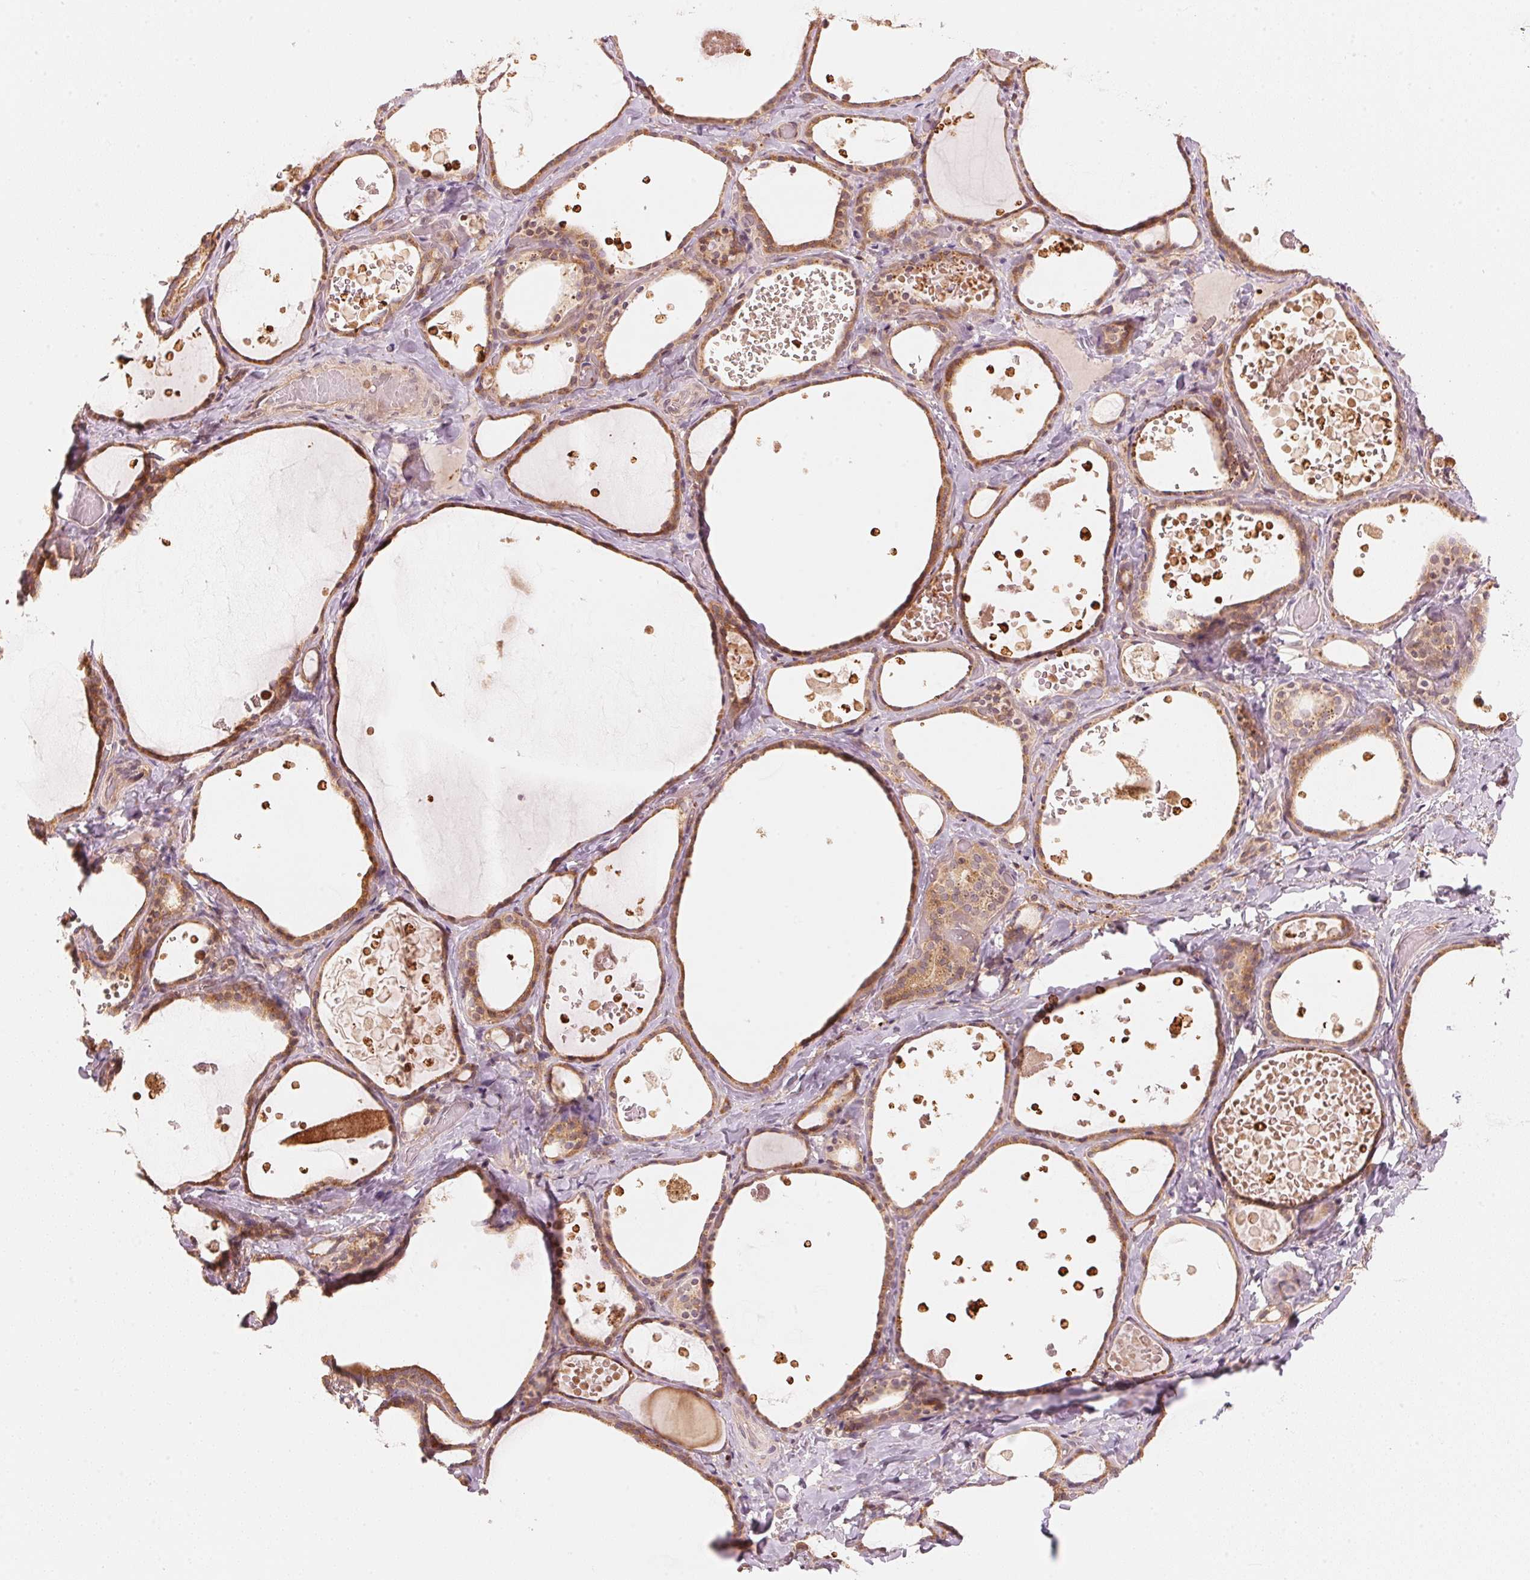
{"staining": {"intensity": "moderate", "quantity": ">75%", "location": "cytoplasmic/membranous"}, "tissue": "thyroid gland", "cell_type": "Glandular cells", "image_type": "normal", "snomed": [{"axis": "morphology", "description": "Normal tissue, NOS"}, {"axis": "topography", "description": "Thyroid gland"}], "caption": "Glandular cells demonstrate medium levels of moderate cytoplasmic/membranous staining in approximately >75% of cells in benign human thyroid gland. (DAB IHC, brown staining for protein, blue staining for nuclei).", "gene": "PRKN", "patient": {"sex": "female", "age": 56}}